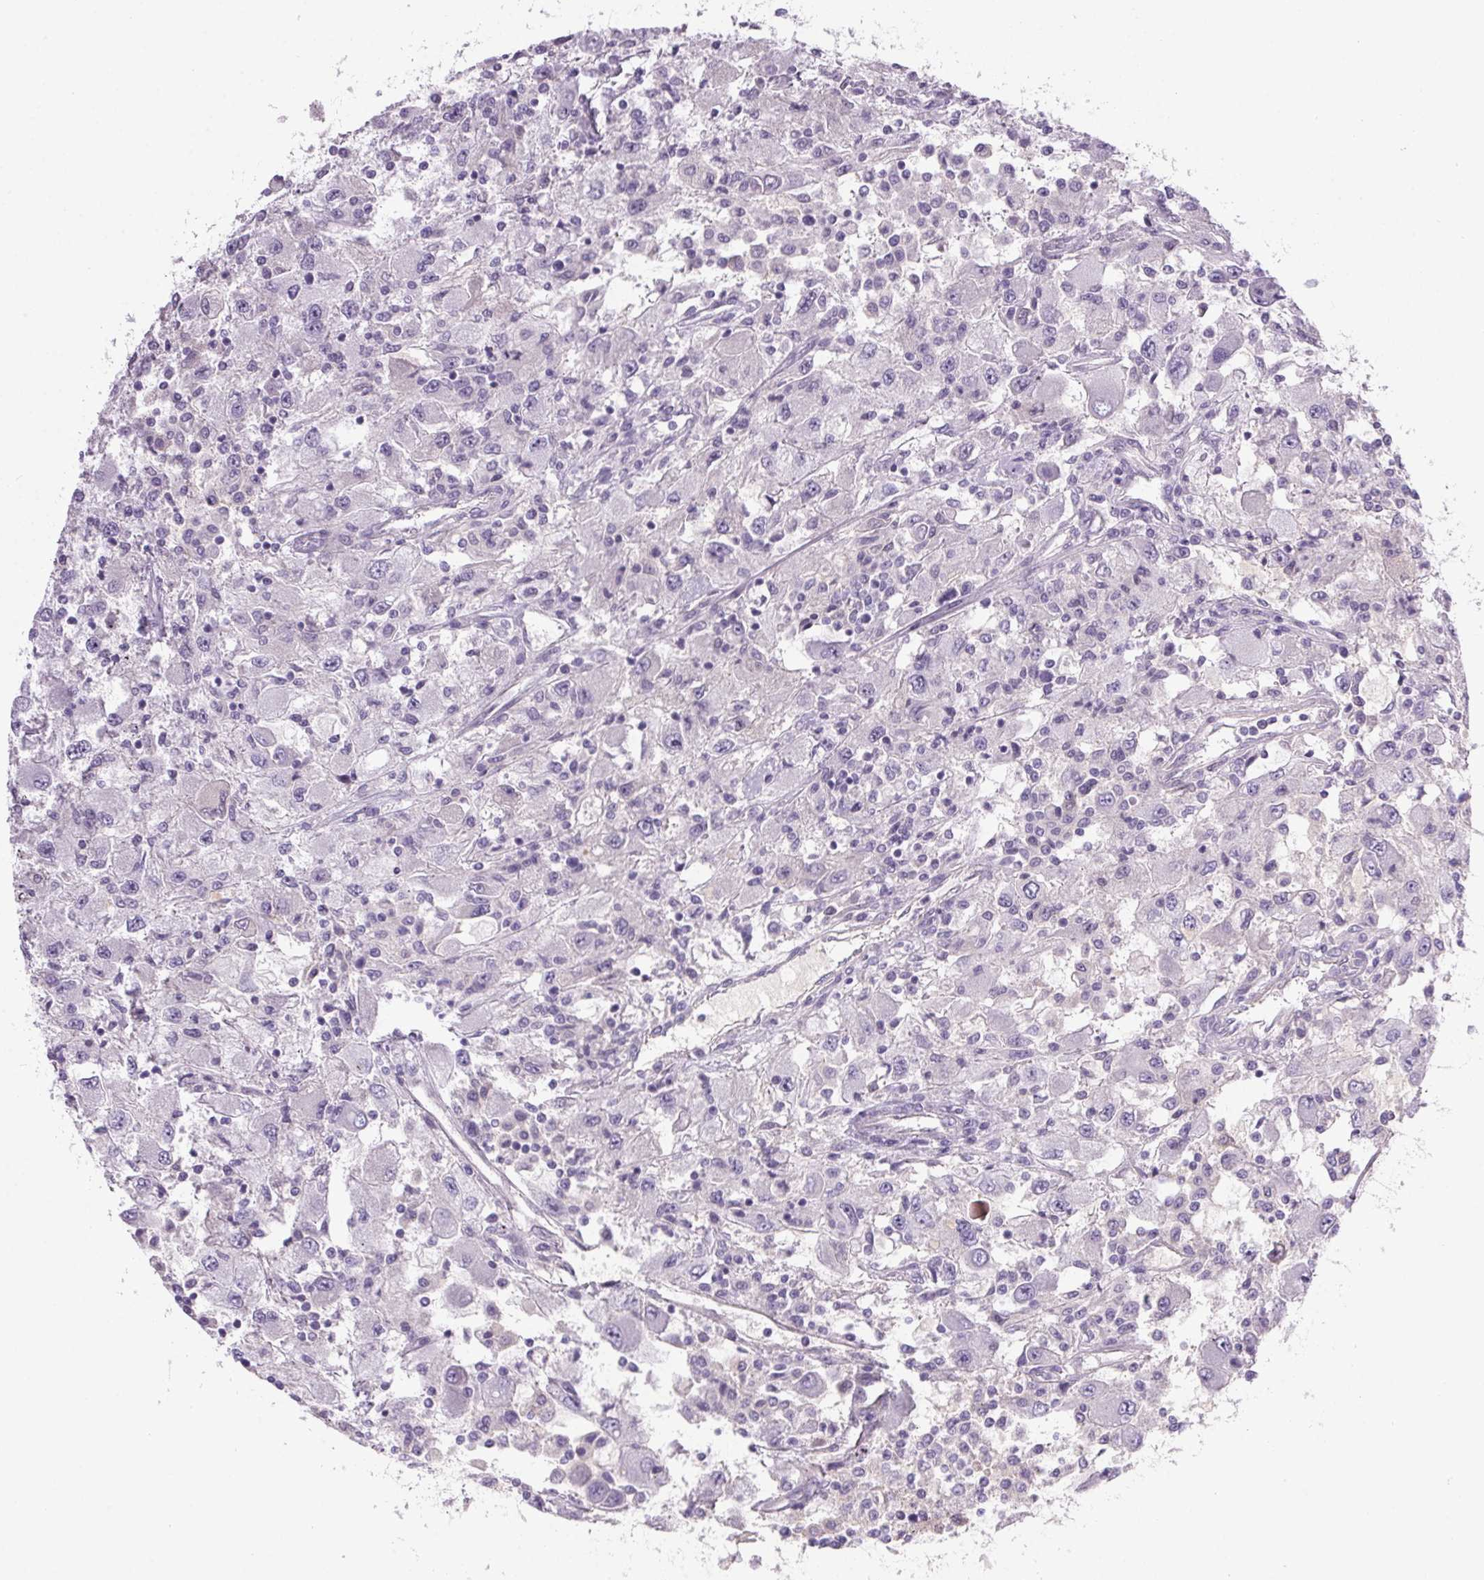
{"staining": {"intensity": "negative", "quantity": "none", "location": "none"}, "tissue": "renal cancer", "cell_type": "Tumor cells", "image_type": "cancer", "snomed": [{"axis": "morphology", "description": "Adenocarcinoma, NOS"}, {"axis": "topography", "description": "Kidney"}], "caption": "The histopathology image demonstrates no staining of tumor cells in renal cancer.", "gene": "APOC4", "patient": {"sex": "female", "age": 67}}